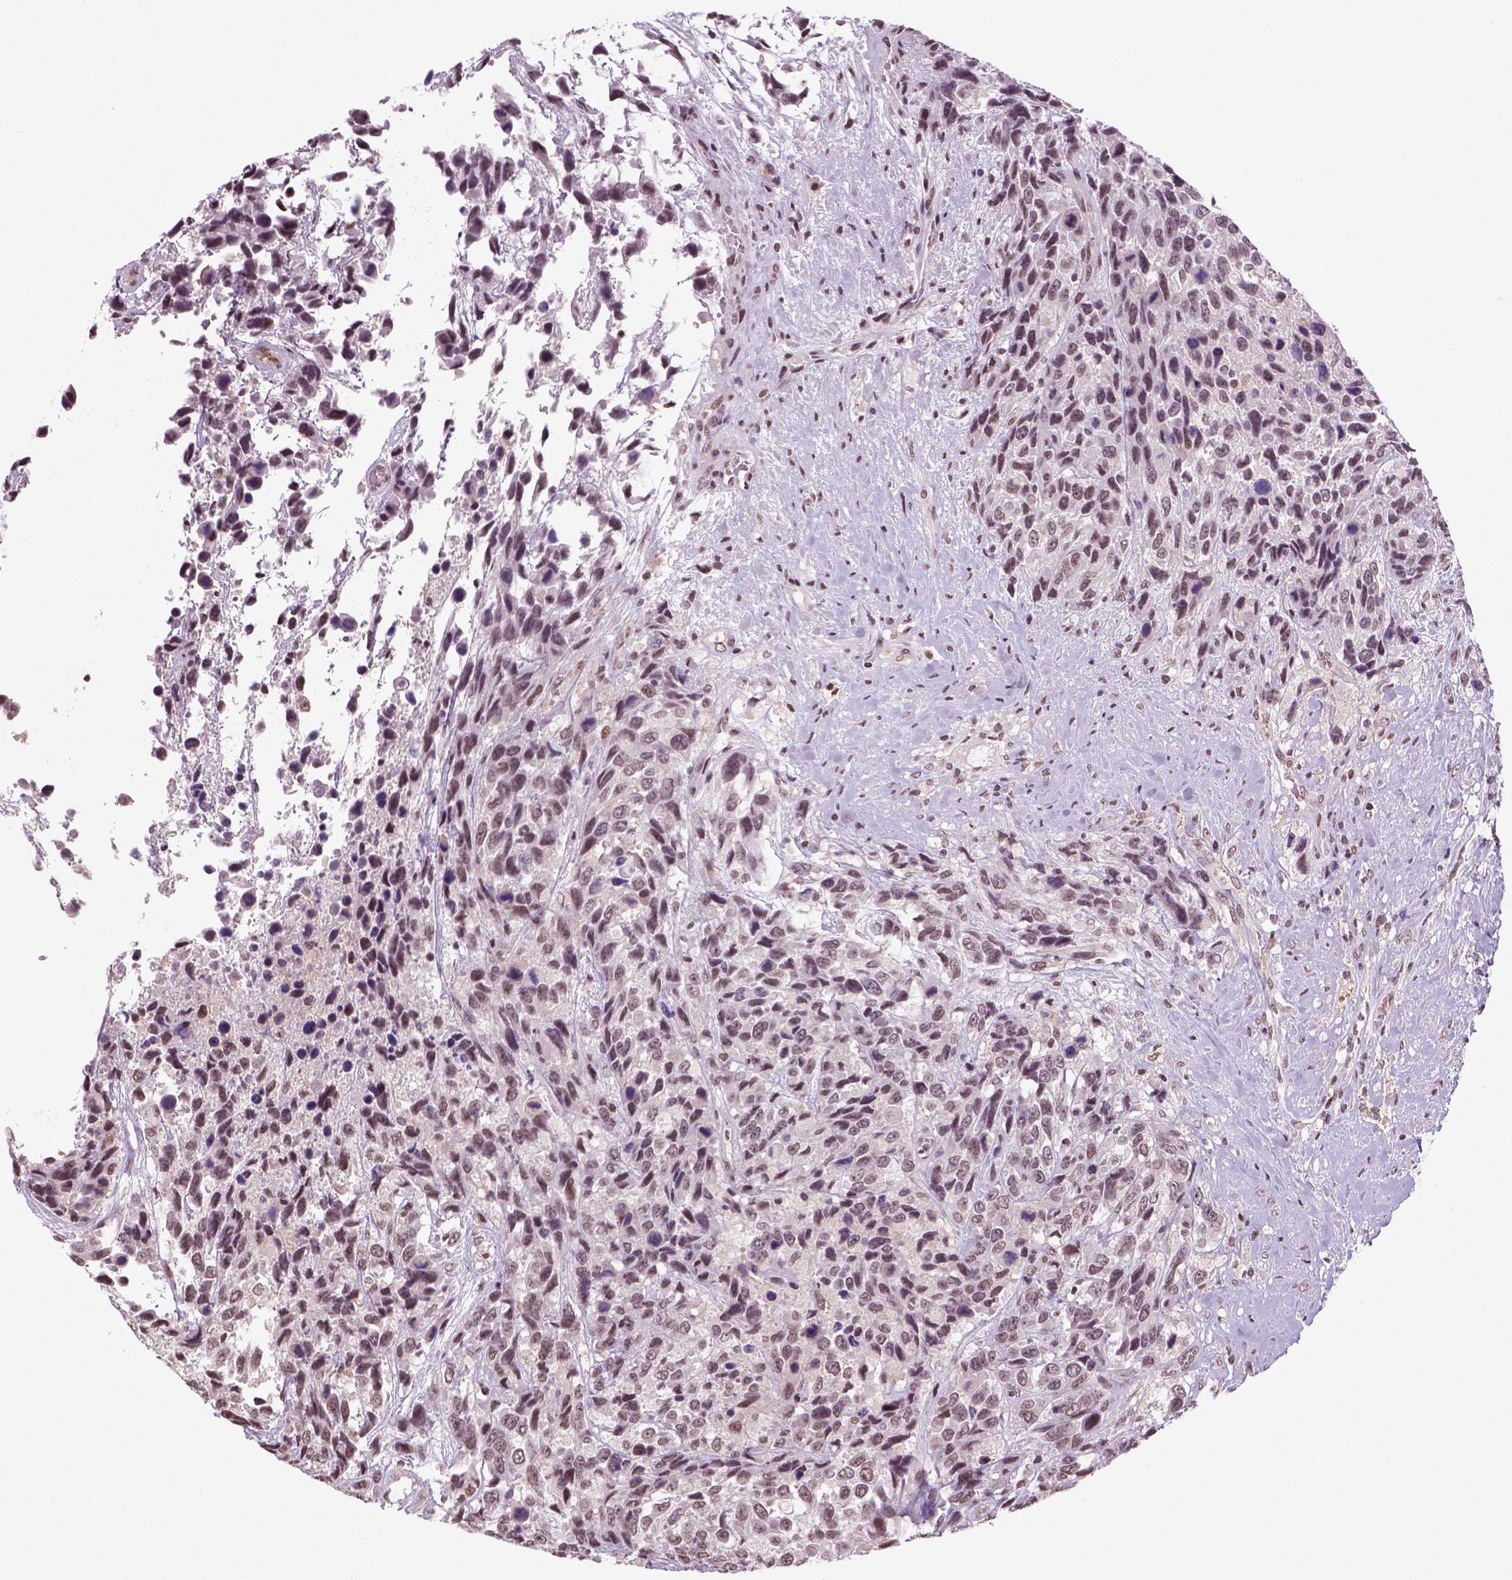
{"staining": {"intensity": "weak", "quantity": ">75%", "location": "nuclear"}, "tissue": "urothelial cancer", "cell_type": "Tumor cells", "image_type": "cancer", "snomed": [{"axis": "morphology", "description": "Urothelial carcinoma, High grade"}, {"axis": "topography", "description": "Urinary bladder"}], "caption": "Weak nuclear staining for a protein is seen in approximately >75% of tumor cells of high-grade urothelial carcinoma using IHC.", "gene": "GOT1", "patient": {"sex": "female", "age": 70}}